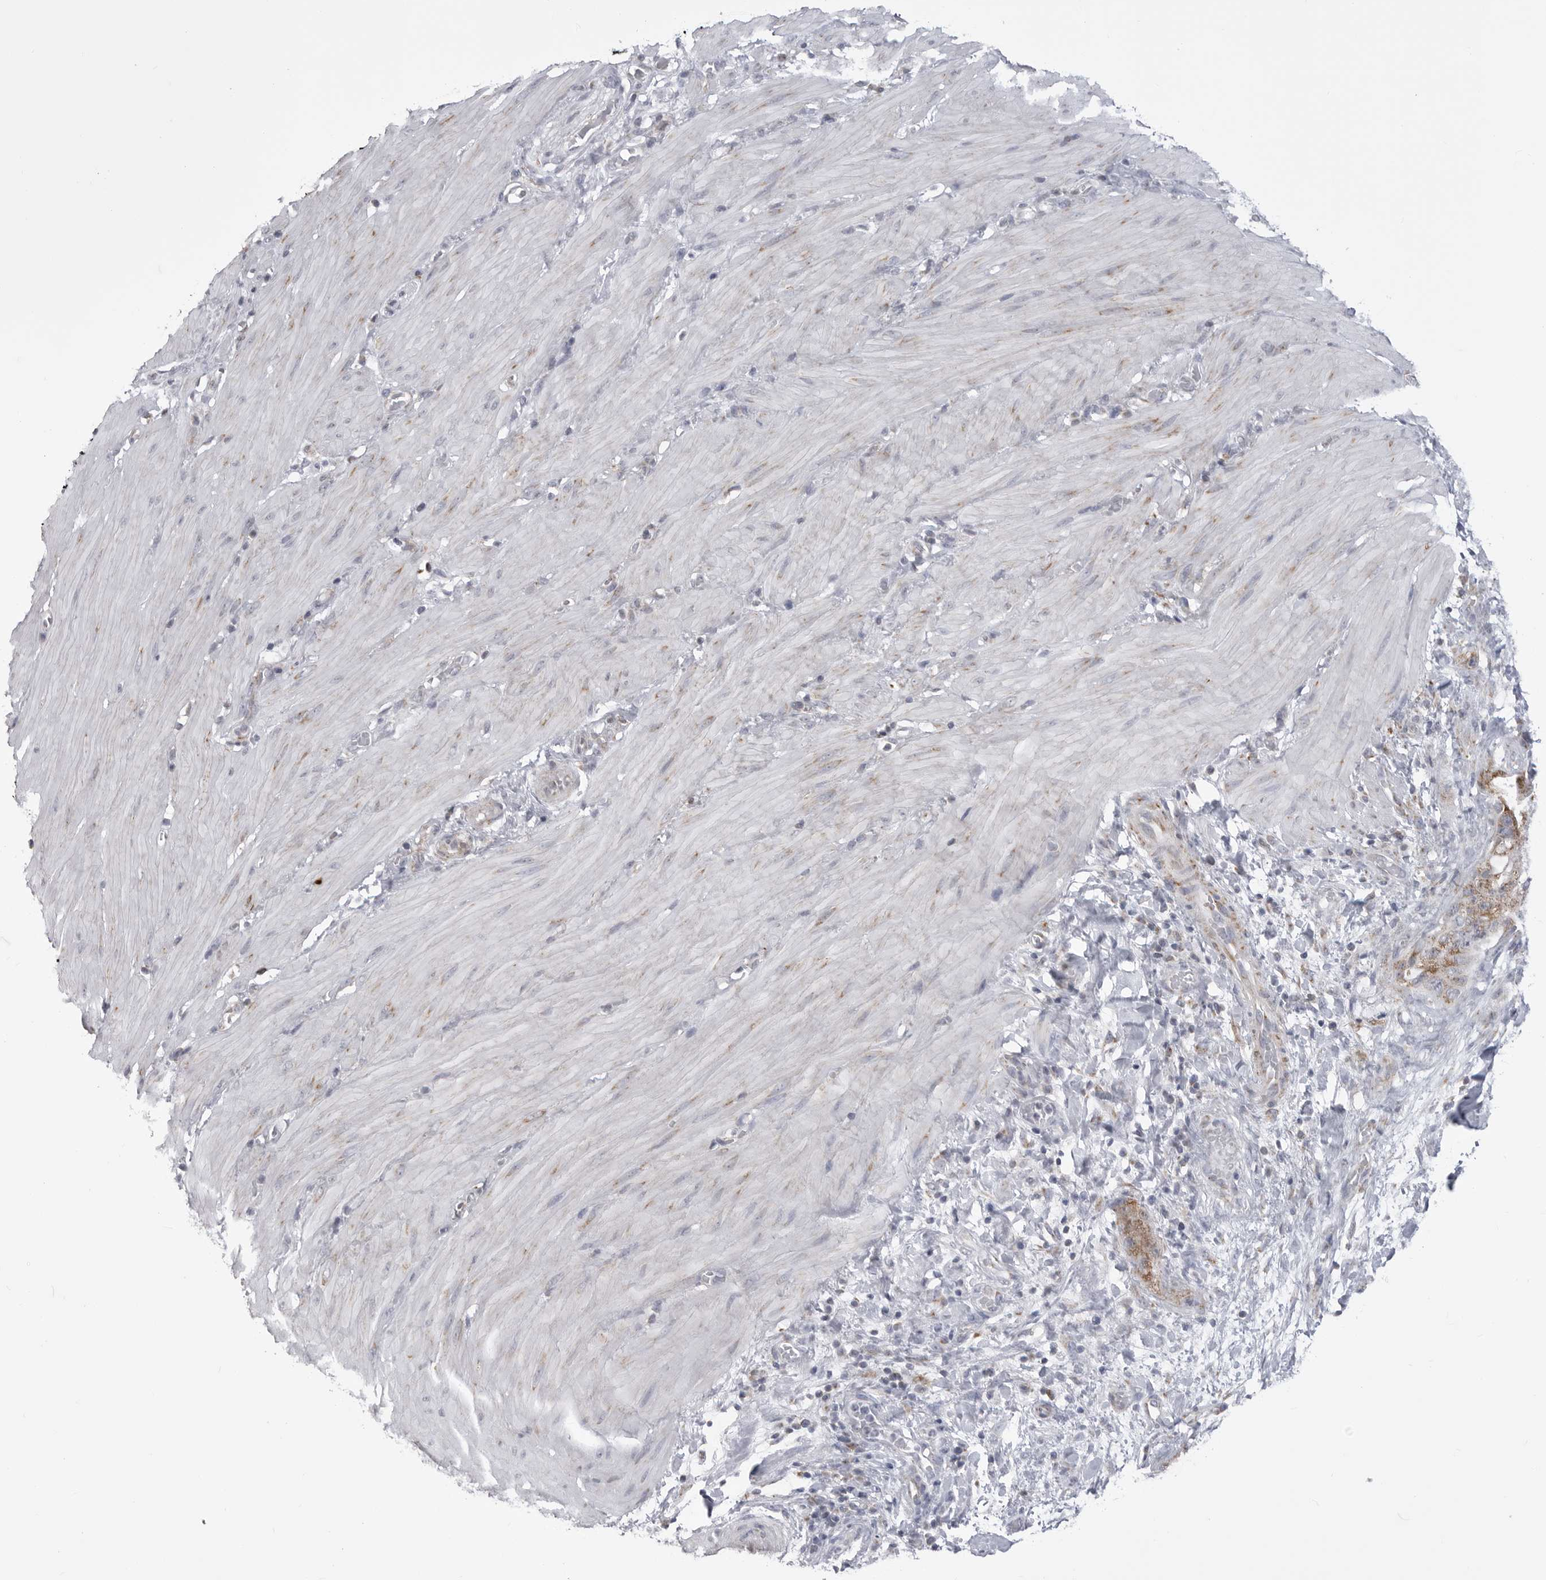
{"staining": {"intensity": "negative", "quantity": "none", "location": "none"}, "tissue": "stomach cancer", "cell_type": "Tumor cells", "image_type": "cancer", "snomed": [{"axis": "morphology", "description": "Adenocarcinoma, NOS"}, {"axis": "topography", "description": "Stomach"}, {"axis": "topography", "description": "Stomach, lower"}], "caption": "Immunohistochemistry image of neoplastic tissue: stomach adenocarcinoma stained with DAB exhibits no significant protein expression in tumor cells. (Immunohistochemistry, brightfield microscopy, high magnification).", "gene": "FH", "patient": {"sex": "female", "age": 48}}